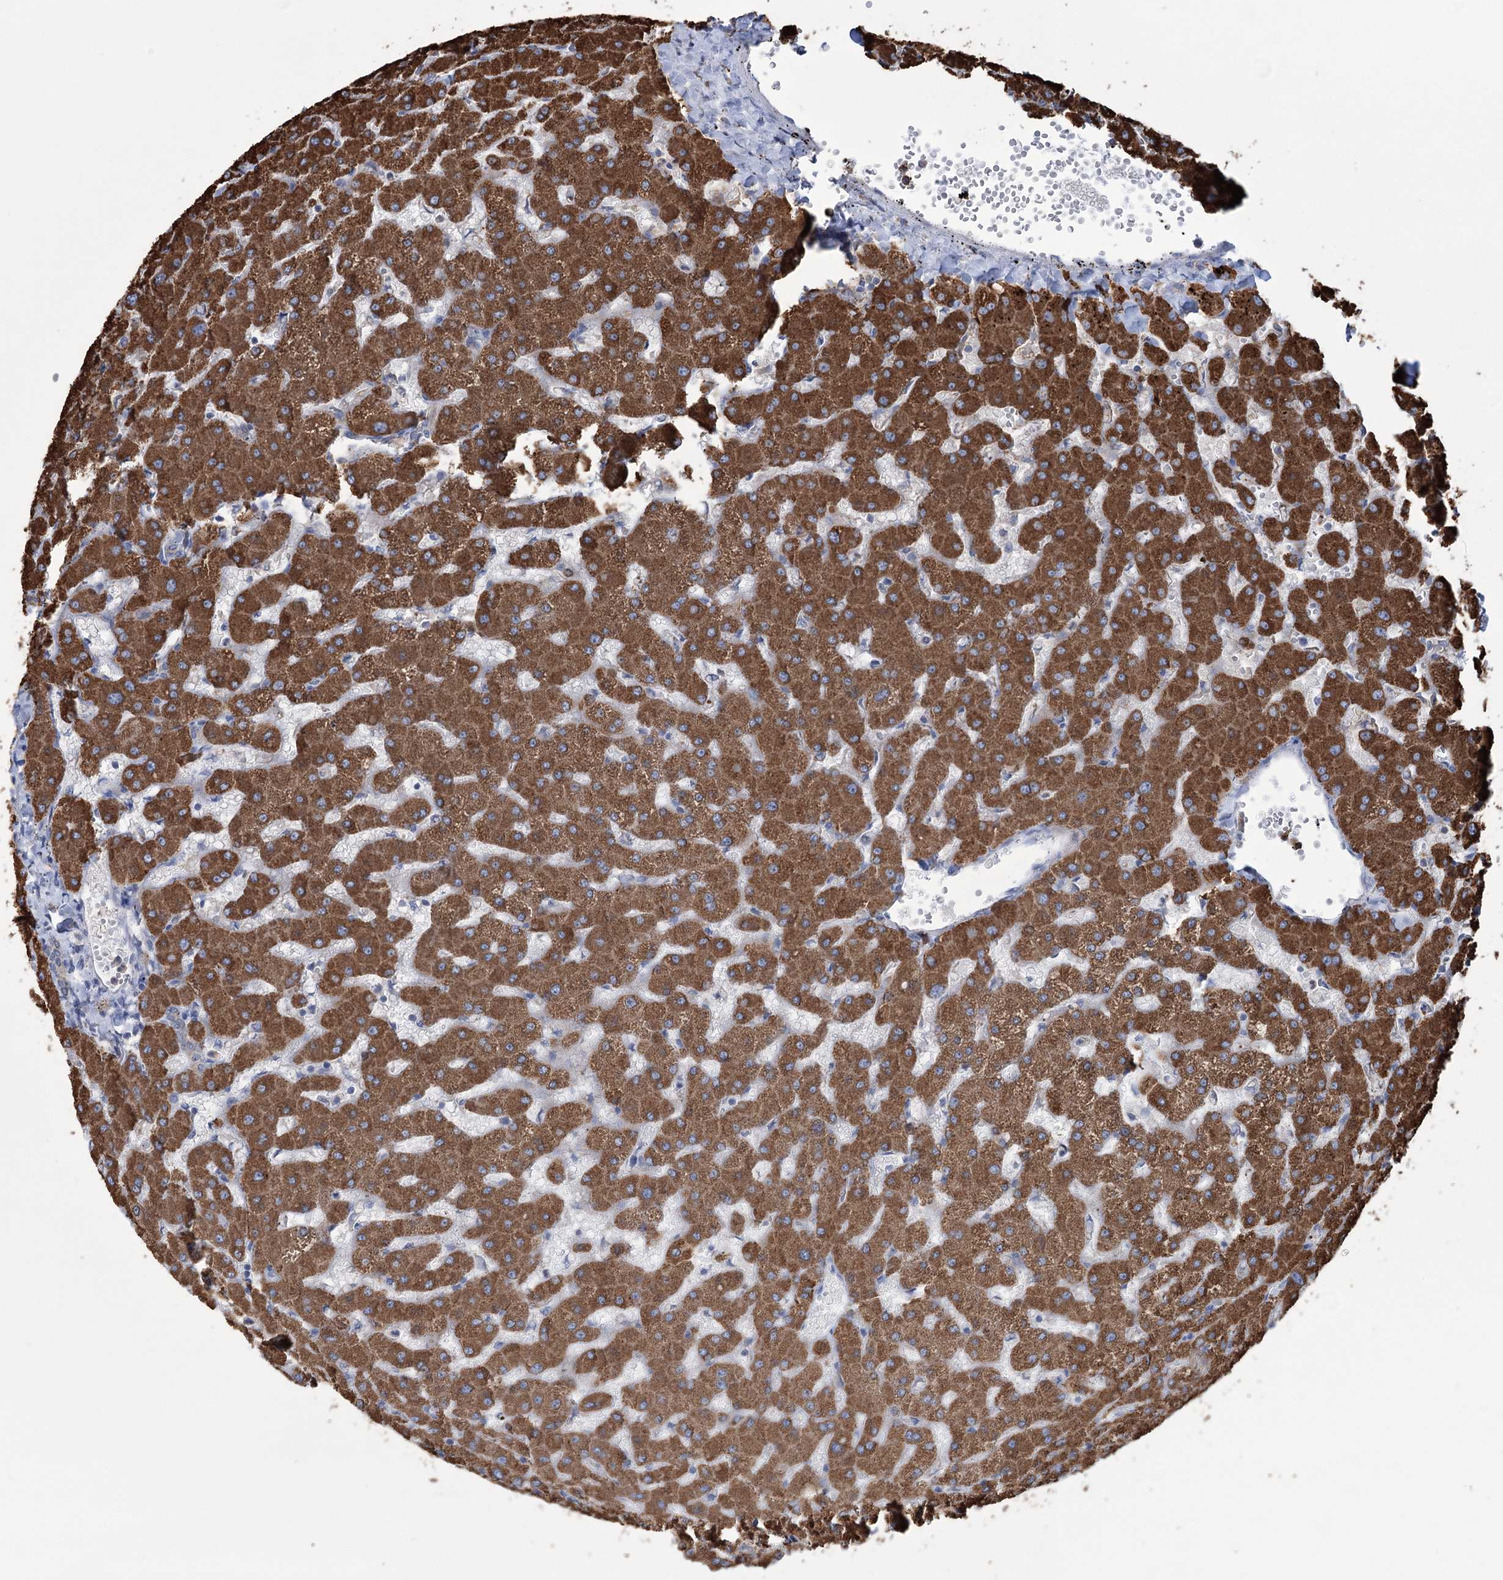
{"staining": {"intensity": "weak", "quantity": "25%-75%", "location": "cytoplasmic/membranous"}, "tissue": "liver", "cell_type": "Cholangiocytes", "image_type": "normal", "snomed": [{"axis": "morphology", "description": "Normal tissue, NOS"}, {"axis": "topography", "description": "Liver"}], "caption": "Immunohistochemistry of unremarkable human liver exhibits low levels of weak cytoplasmic/membranous expression in about 25%-75% of cholangiocytes. (DAB IHC, brown staining for protein, blue staining for nuclei).", "gene": "TRIM71", "patient": {"sex": "female", "age": 63}}